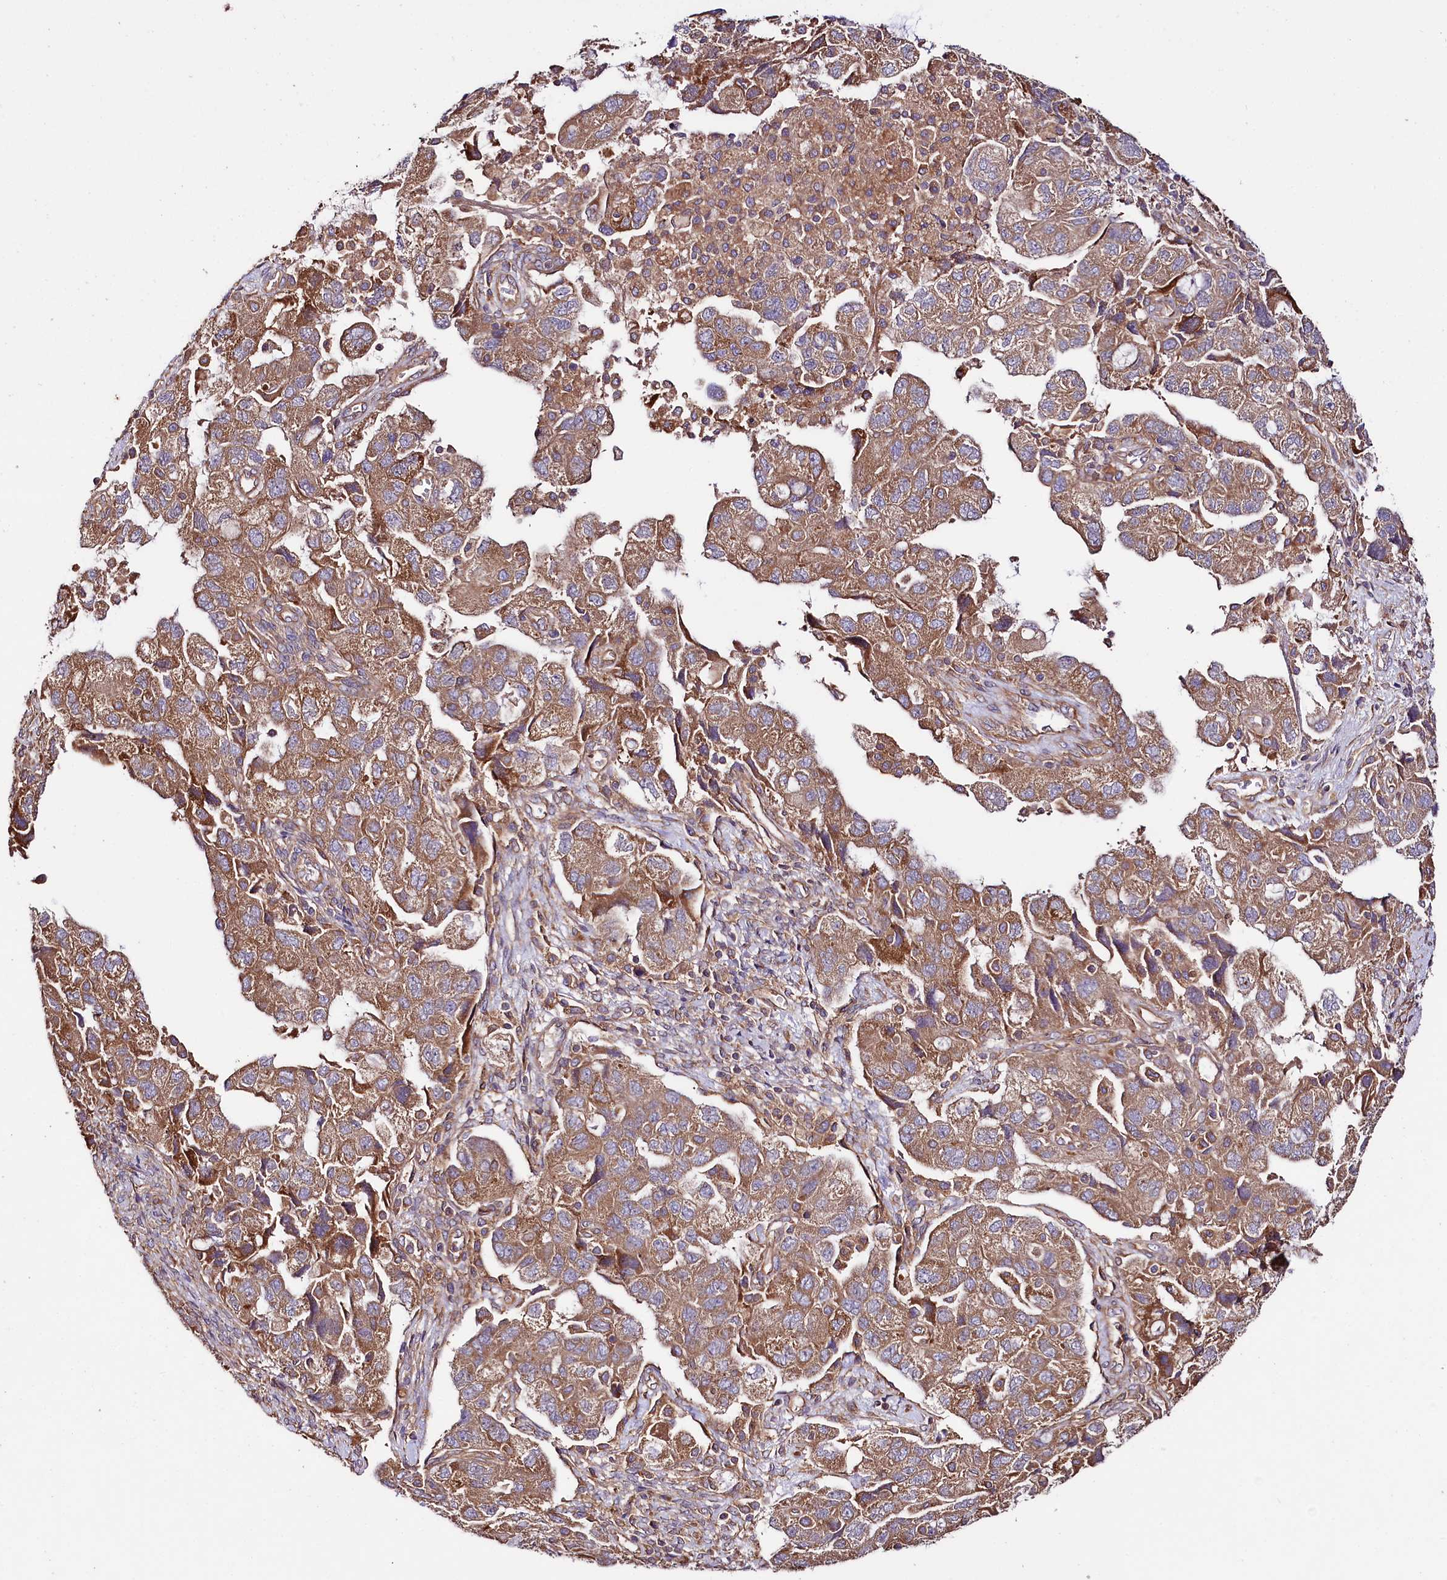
{"staining": {"intensity": "moderate", "quantity": ">75%", "location": "cytoplasmic/membranous"}, "tissue": "ovarian cancer", "cell_type": "Tumor cells", "image_type": "cancer", "snomed": [{"axis": "morphology", "description": "Carcinoma, NOS"}, {"axis": "morphology", "description": "Cystadenocarcinoma, serous, NOS"}, {"axis": "topography", "description": "Ovary"}], "caption": "Ovarian carcinoma stained for a protein (brown) shows moderate cytoplasmic/membranous positive positivity in approximately >75% of tumor cells.", "gene": "CEP295", "patient": {"sex": "female", "age": 69}}